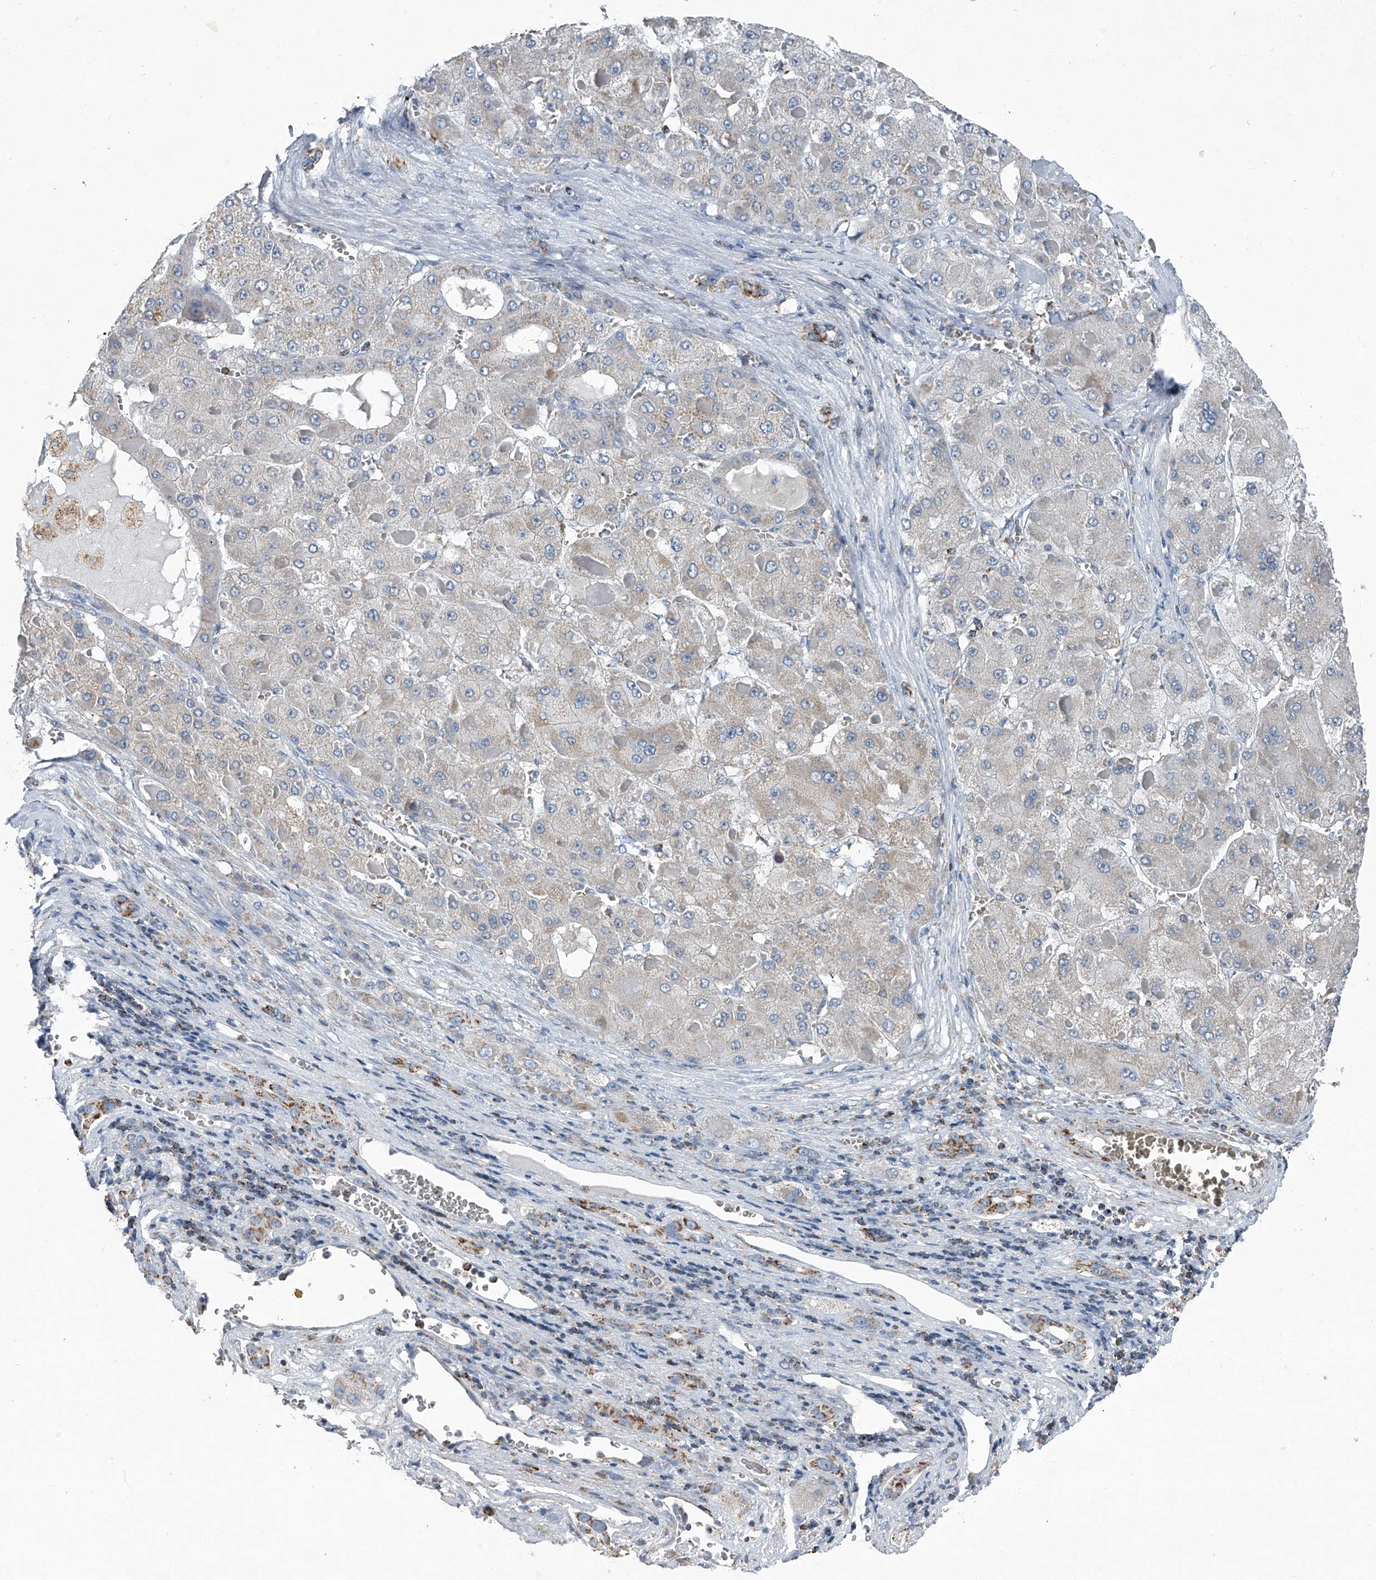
{"staining": {"intensity": "weak", "quantity": "<25%", "location": "cytoplasmic/membranous"}, "tissue": "liver cancer", "cell_type": "Tumor cells", "image_type": "cancer", "snomed": [{"axis": "morphology", "description": "Carcinoma, Hepatocellular, NOS"}, {"axis": "topography", "description": "Liver"}], "caption": "Immunohistochemistry image of neoplastic tissue: human liver cancer (hepatocellular carcinoma) stained with DAB reveals no significant protein expression in tumor cells. (Stains: DAB (3,3'-diaminobenzidine) IHC with hematoxylin counter stain, Microscopy: brightfield microscopy at high magnification).", "gene": "CHRNA7", "patient": {"sex": "female", "age": 73}}